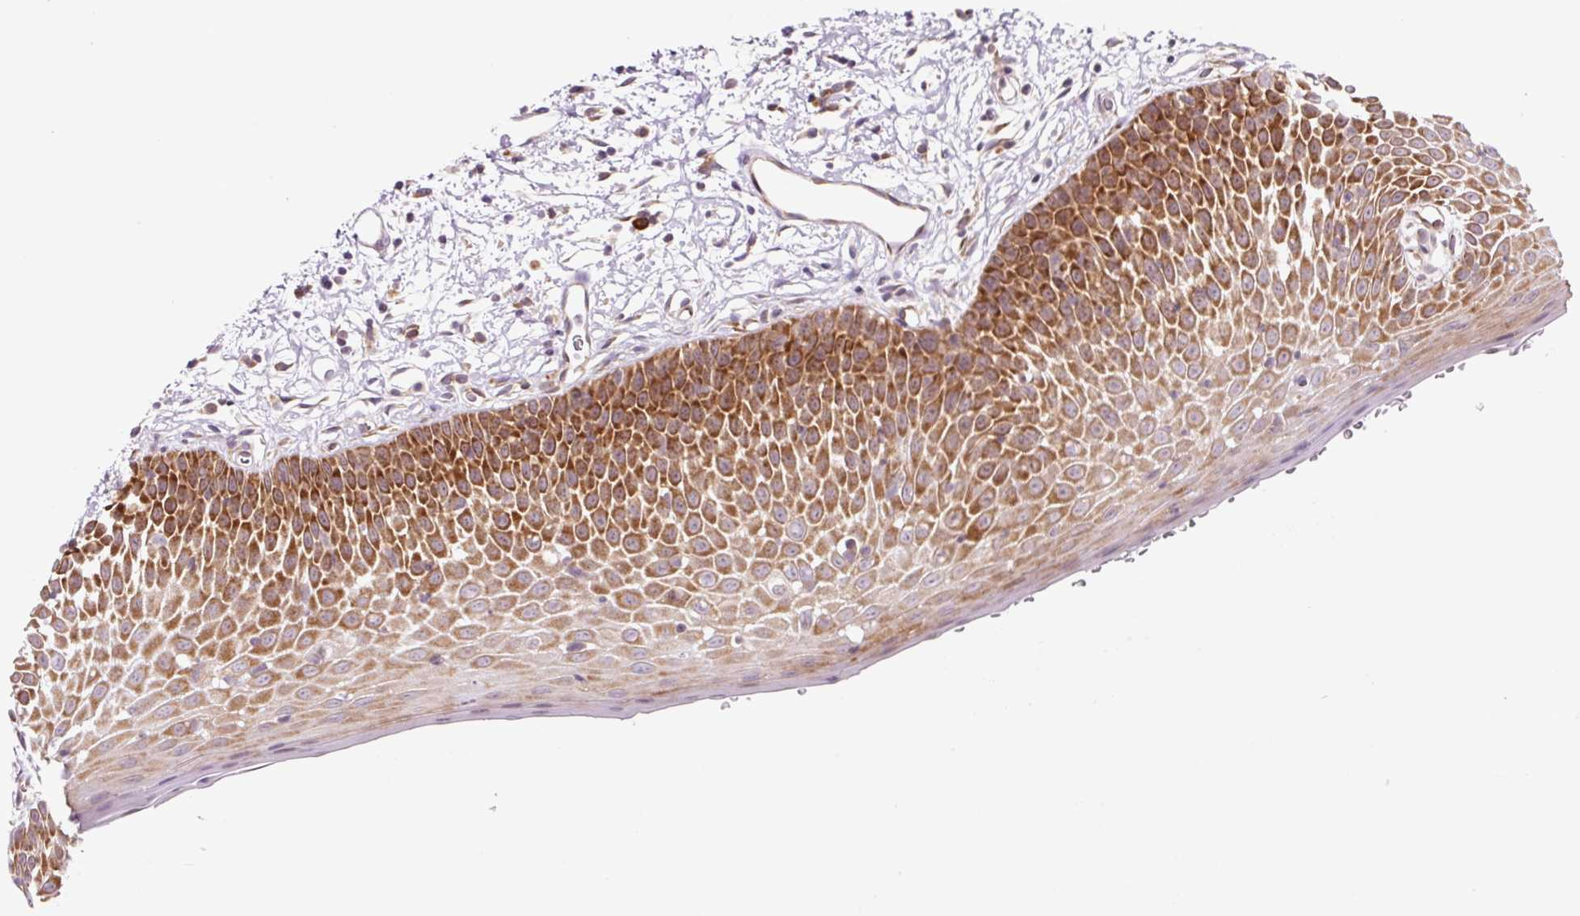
{"staining": {"intensity": "strong", "quantity": "25%-75%", "location": "cytoplasmic/membranous"}, "tissue": "oral mucosa", "cell_type": "Squamous epithelial cells", "image_type": "normal", "snomed": [{"axis": "morphology", "description": "Normal tissue, NOS"}, {"axis": "morphology", "description": "Squamous cell carcinoma, NOS"}, {"axis": "topography", "description": "Oral tissue"}, {"axis": "topography", "description": "Tounge, NOS"}, {"axis": "topography", "description": "Head-Neck"}], "caption": "Squamous epithelial cells exhibit high levels of strong cytoplasmic/membranous positivity in about 25%-75% of cells in normal oral mucosa. The protein is stained brown, and the nuclei are stained in blue (DAB IHC with brightfield microscopy, high magnification).", "gene": "RPL41", "patient": {"sex": "male", "age": 76}}